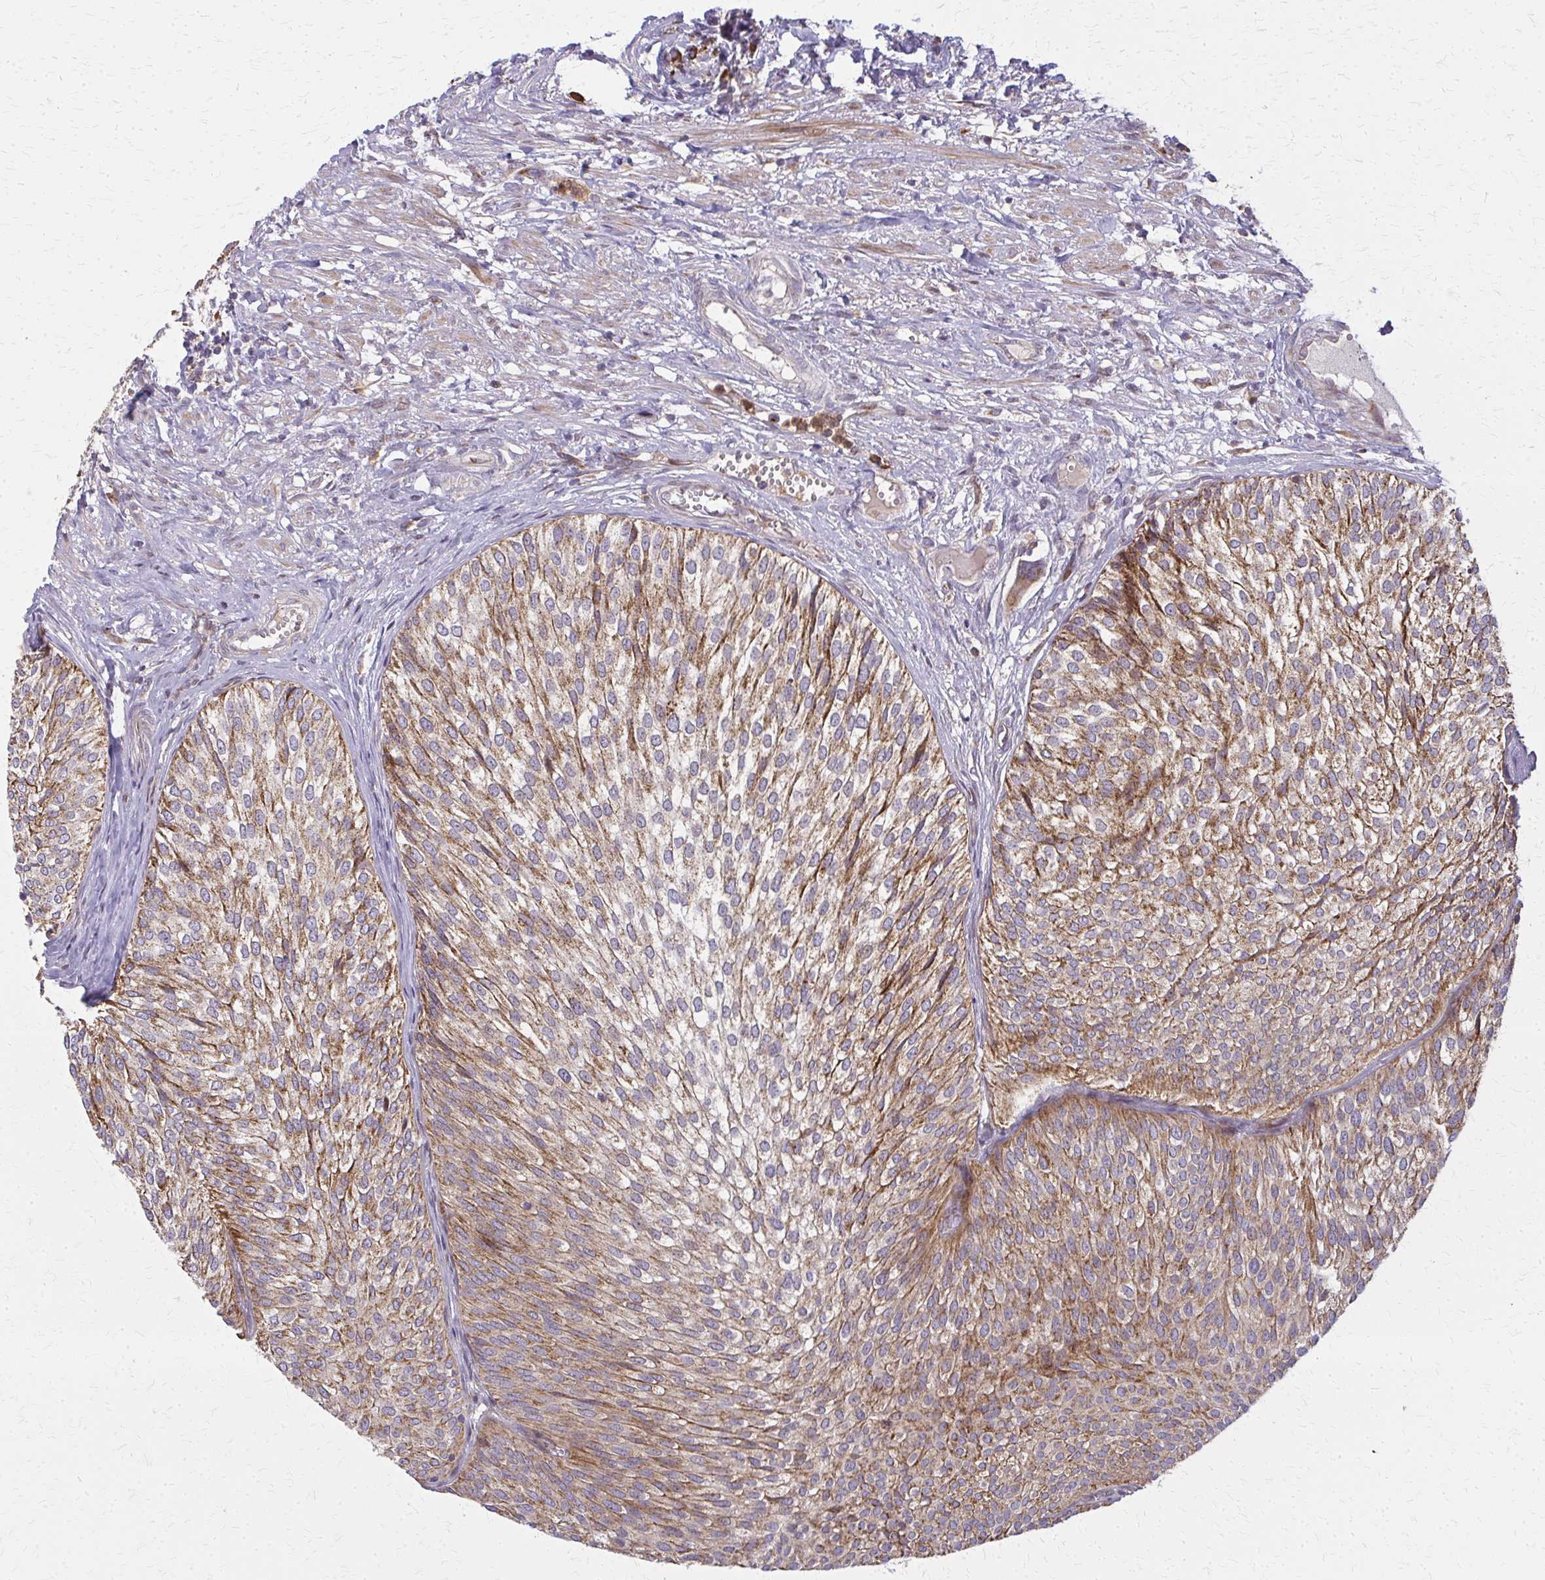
{"staining": {"intensity": "moderate", "quantity": ">75%", "location": "cytoplasmic/membranous"}, "tissue": "urothelial cancer", "cell_type": "Tumor cells", "image_type": "cancer", "snomed": [{"axis": "morphology", "description": "Urothelial carcinoma, Low grade"}, {"axis": "topography", "description": "Urinary bladder"}], "caption": "Immunohistochemistry (IHC) image of urothelial cancer stained for a protein (brown), which displays medium levels of moderate cytoplasmic/membranous expression in about >75% of tumor cells.", "gene": "MCCC1", "patient": {"sex": "male", "age": 91}}